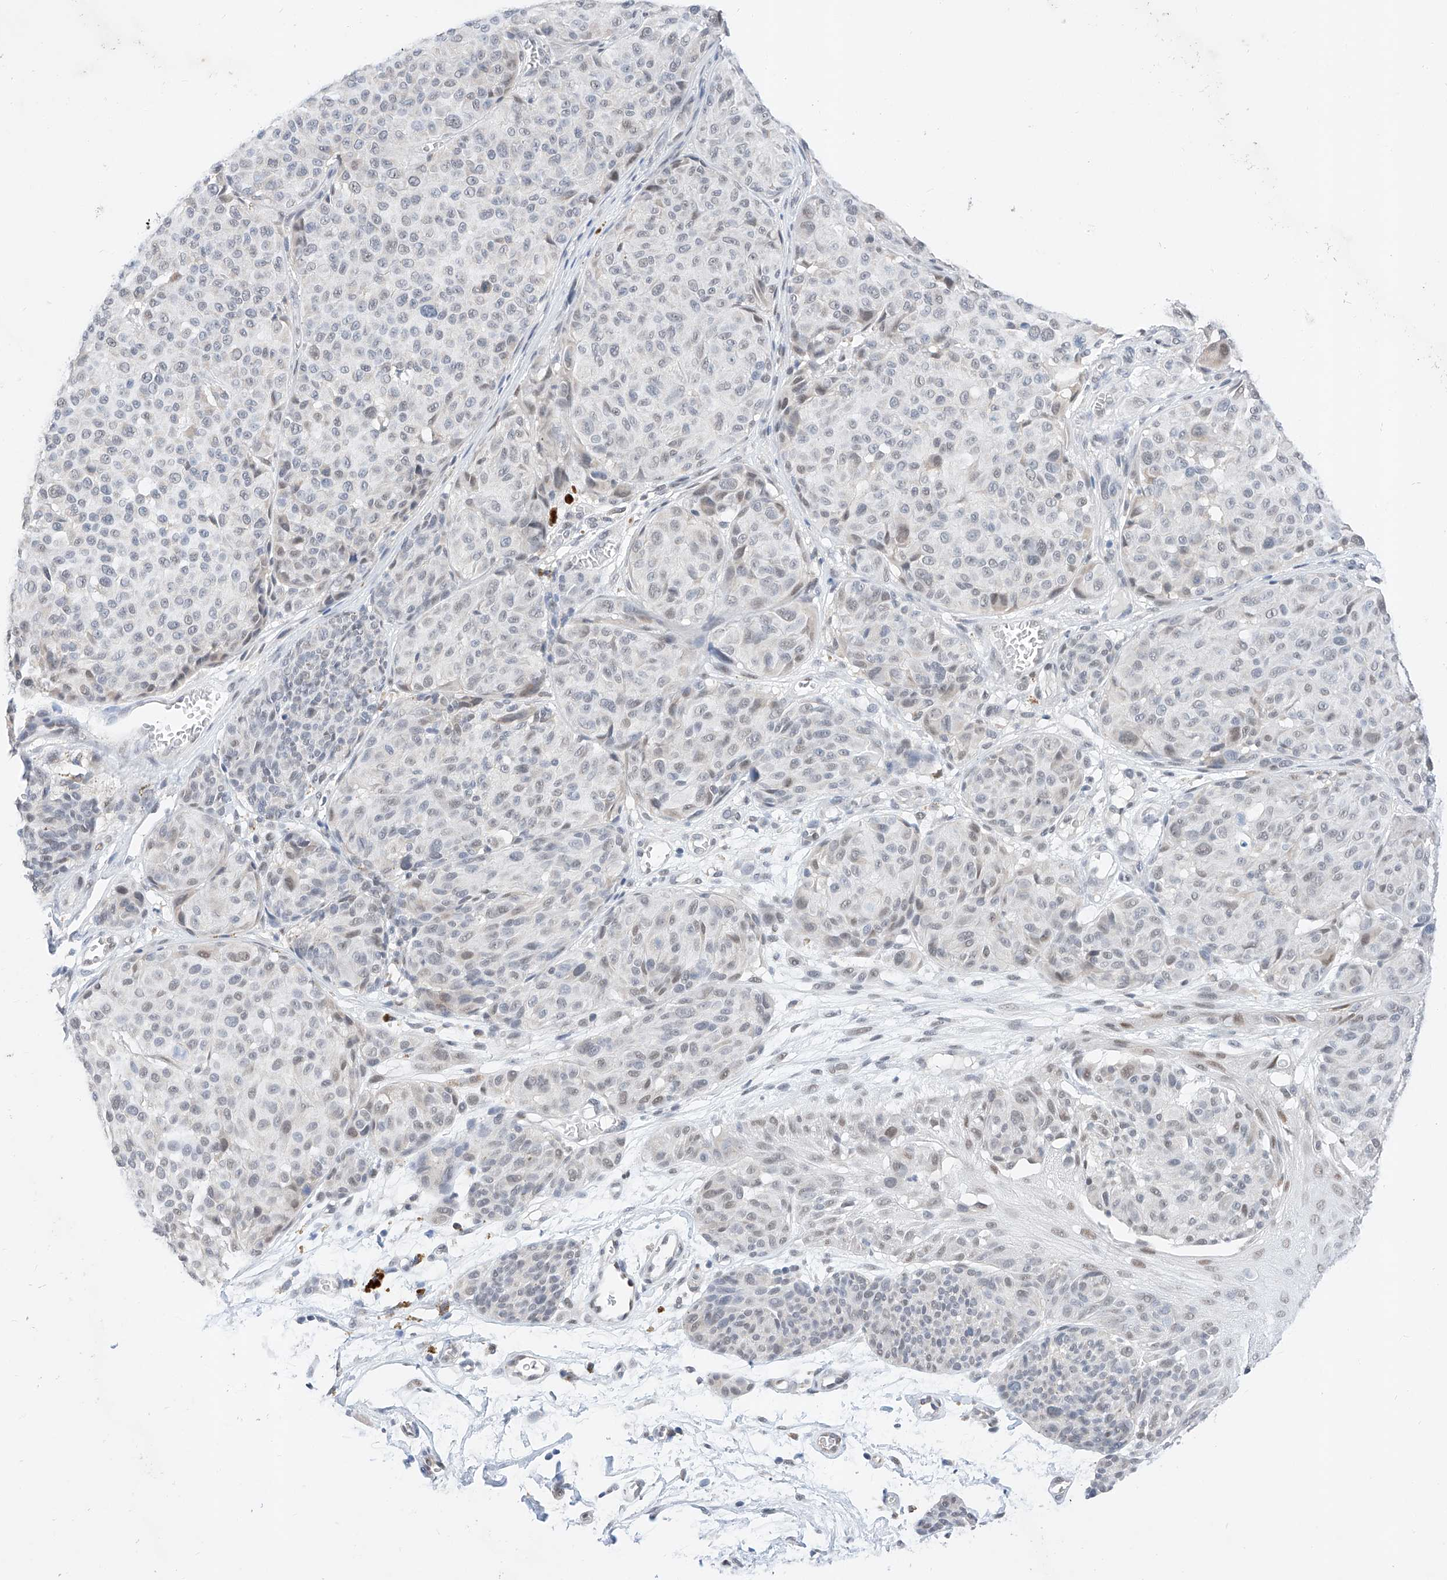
{"staining": {"intensity": "weak", "quantity": "<25%", "location": "nuclear"}, "tissue": "melanoma", "cell_type": "Tumor cells", "image_type": "cancer", "snomed": [{"axis": "morphology", "description": "Malignant melanoma, NOS"}, {"axis": "topography", "description": "Skin"}], "caption": "Immunohistochemical staining of melanoma demonstrates no significant expression in tumor cells.", "gene": "KCNJ1", "patient": {"sex": "male", "age": 83}}